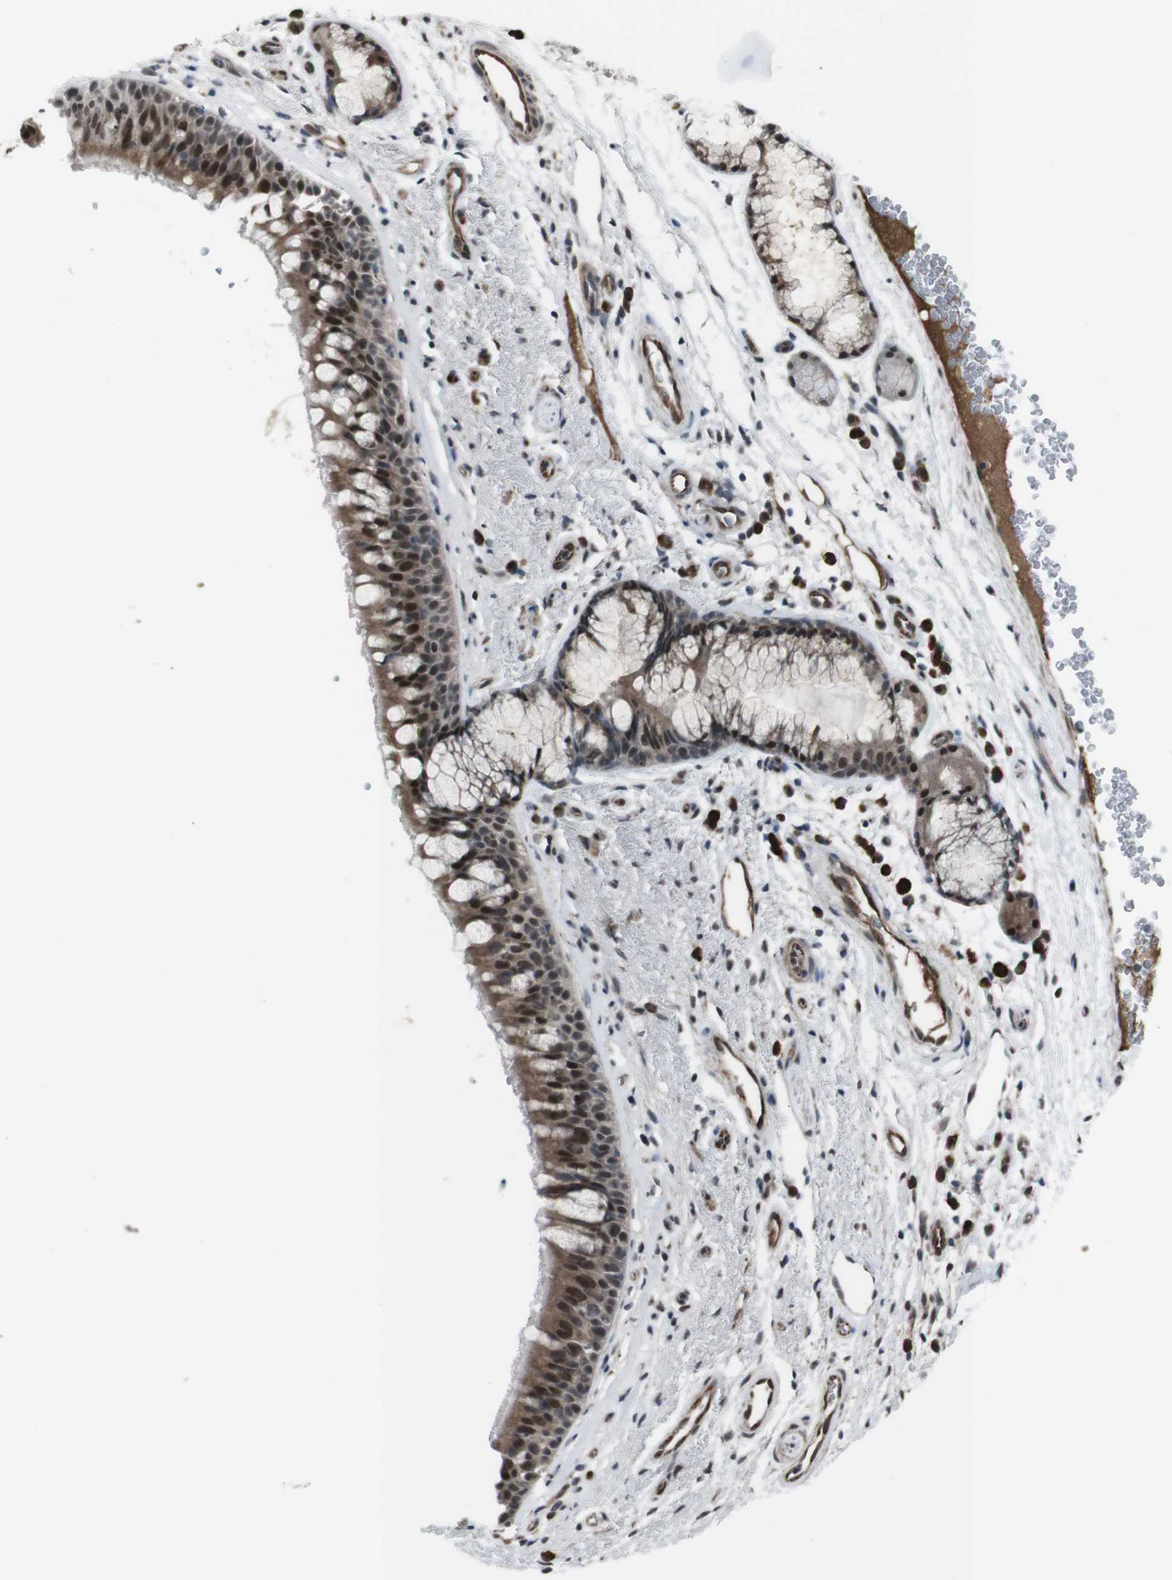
{"staining": {"intensity": "strong", "quantity": ">75%", "location": "cytoplasmic/membranous,nuclear"}, "tissue": "bronchus", "cell_type": "Respiratory epithelial cells", "image_type": "normal", "snomed": [{"axis": "morphology", "description": "Normal tissue, NOS"}, {"axis": "topography", "description": "Bronchus"}], "caption": "Immunohistochemistry (IHC) micrograph of normal human bronchus stained for a protein (brown), which exhibits high levels of strong cytoplasmic/membranous,nuclear positivity in approximately >75% of respiratory epithelial cells.", "gene": "SS18L1", "patient": {"sex": "female", "age": 54}}